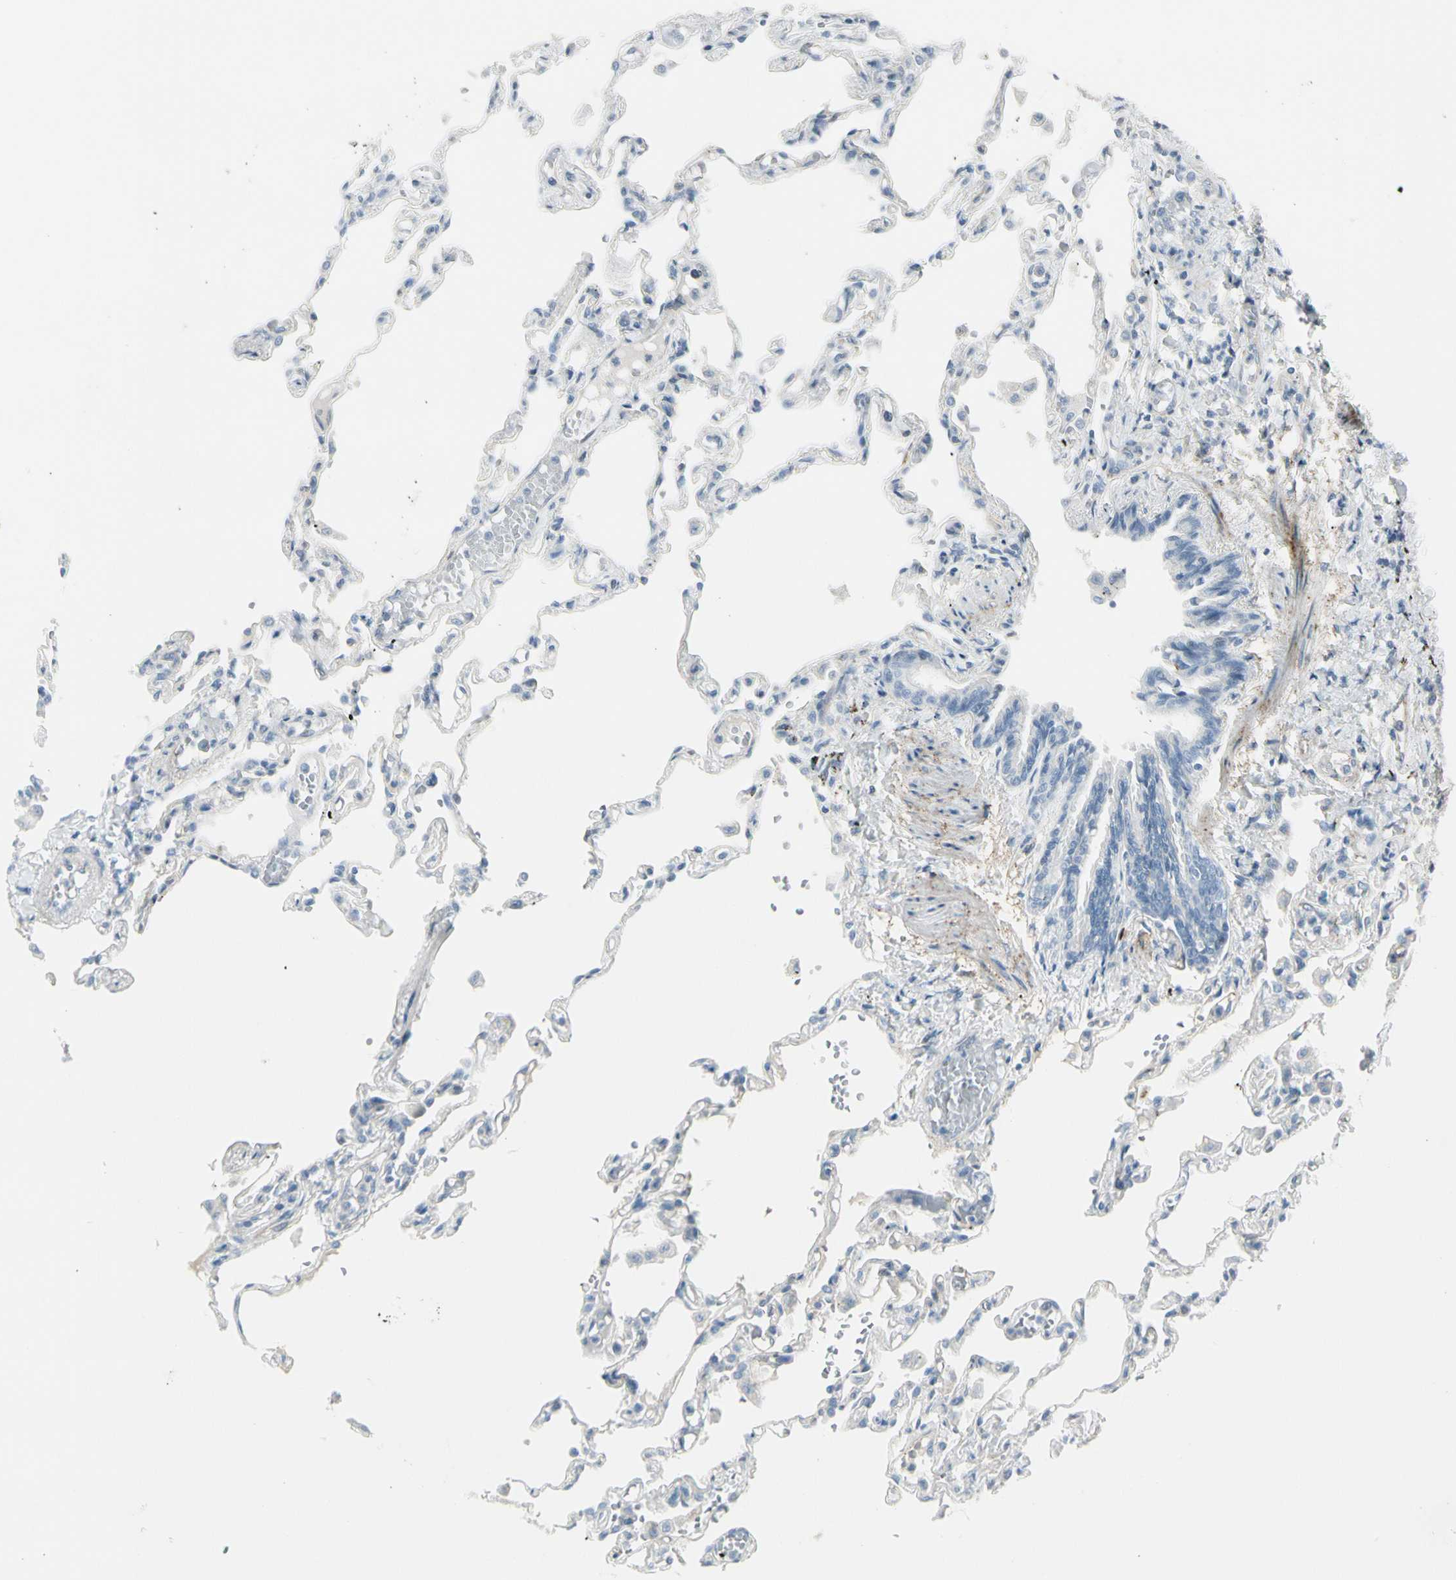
{"staining": {"intensity": "negative", "quantity": "none", "location": "none"}, "tissue": "lung", "cell_type": "Alveolar cells", "image_type": "normal", "snomed": [{"axis": "morphology", "description": "Normal tissue, NOS"}, {"axis": "topography", "description": "Lung"}], "caption": "High magnification brightfield microscopy of unremarkable lung stained with DAB (brown) and counterstained with hematoxylin (blue): alveolar cells show no significant positivity. Brightfield microscopy of IHC stained with DAB (brown) and hematoxylin (blue), captured at high magnification.", "gene": "CACNA2D1", "patient": {"sex": "male", "age": 21}}